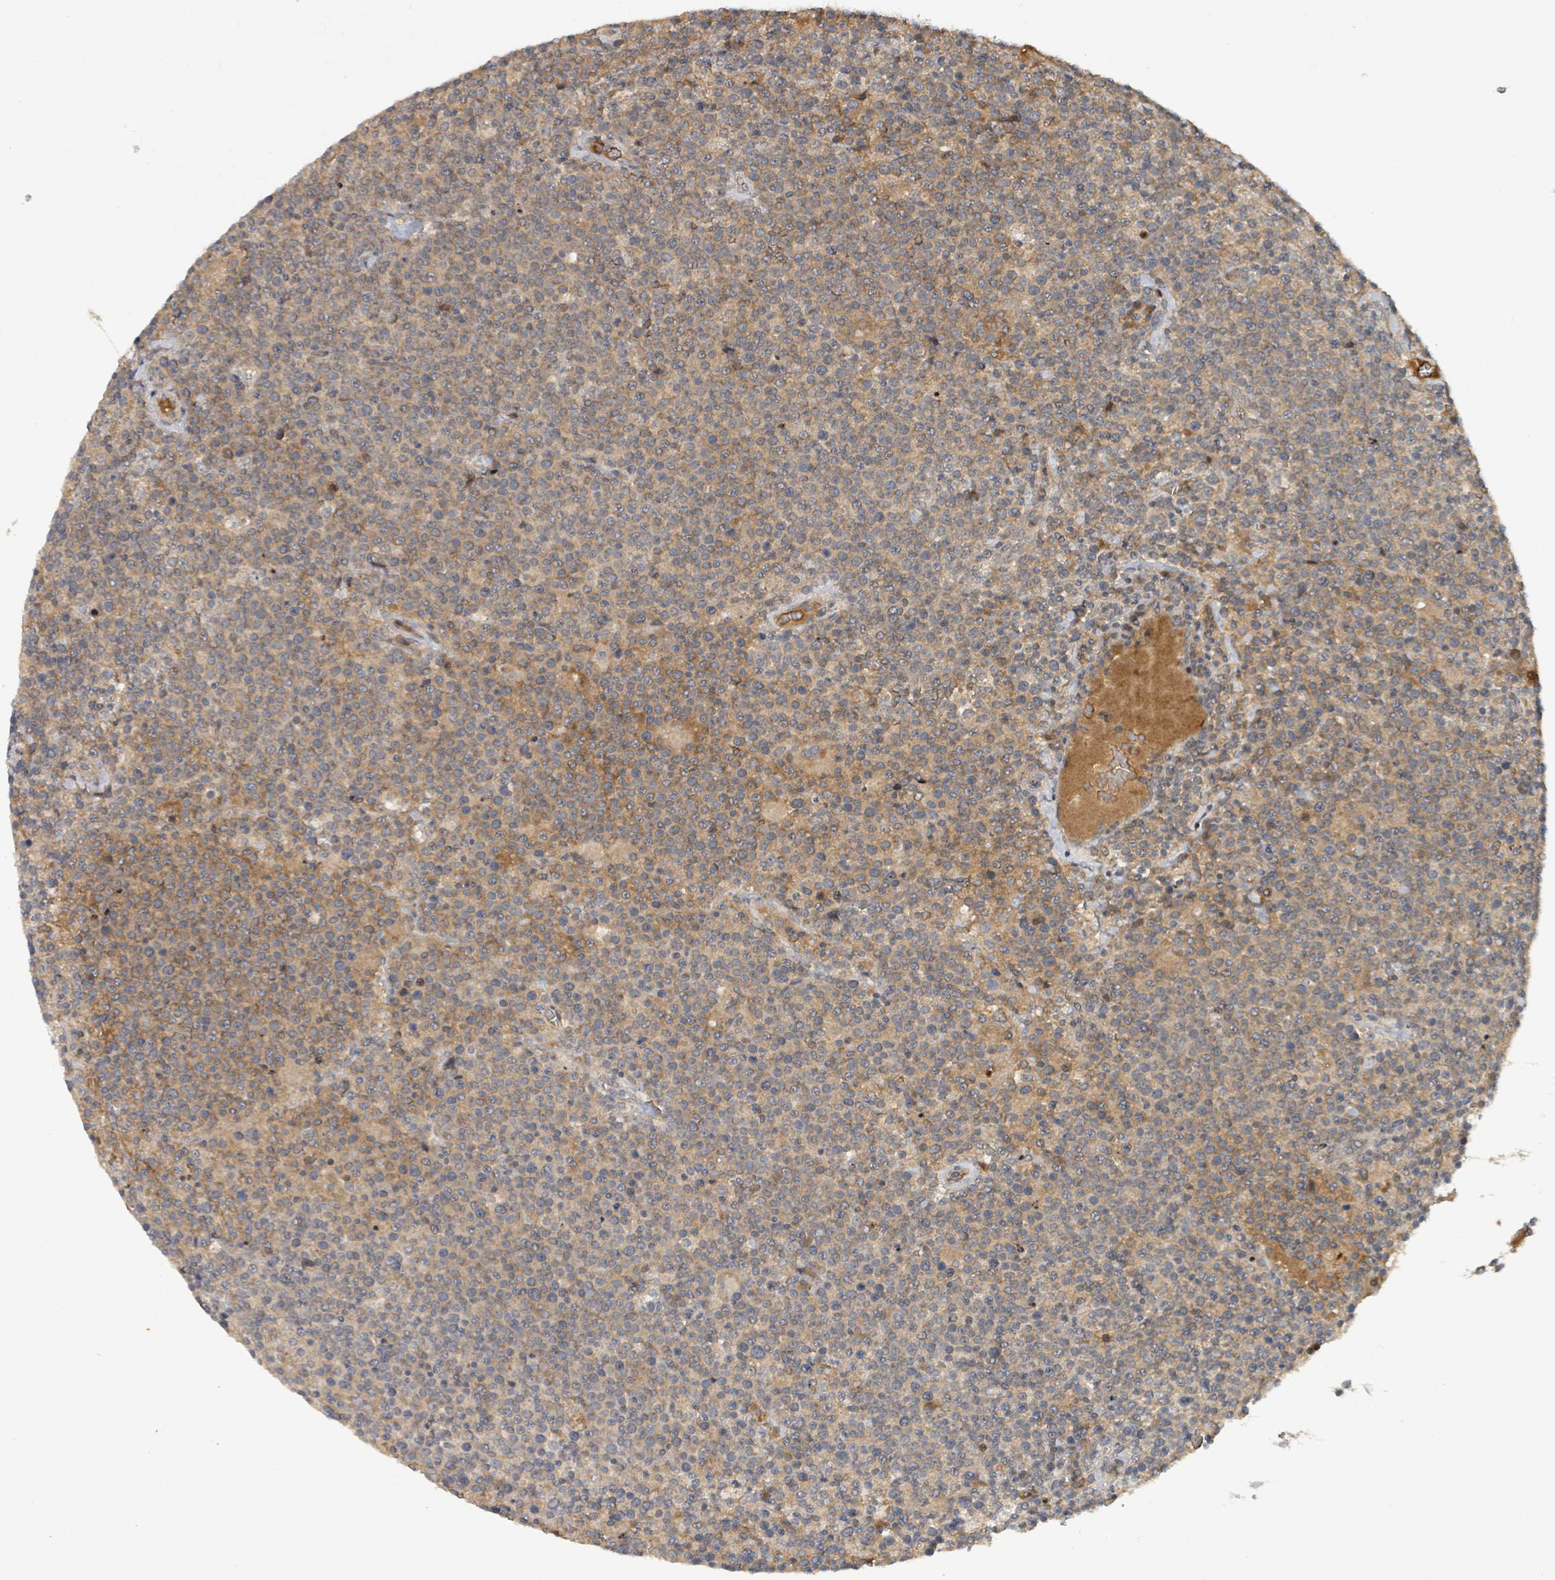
{"staining": {"intensity": "weak", "quantity": "25%-75%", "location": "cytoplasmic/membranous"}, "tissue": "lymphoma", "cell_type": "Tumor cells", "image_type": "cancer", "snomed": [{"axis": "morphology", "description": "Malignant lymphoma, non-Hodgkin's type, High grade"}, {"axis": "topography", "description": "Lymph node"}], "caption": "A photomicrograph showing weak cytoplasmic/membranous expression in about 25%-75% of tumor cells in high-grade malignant lymphoma, non-Hodgkin's type, as visualized by brown immunohistochemical staining.", "gene": "ITGA11", "patient": {"sex": "male", "age": 61}}